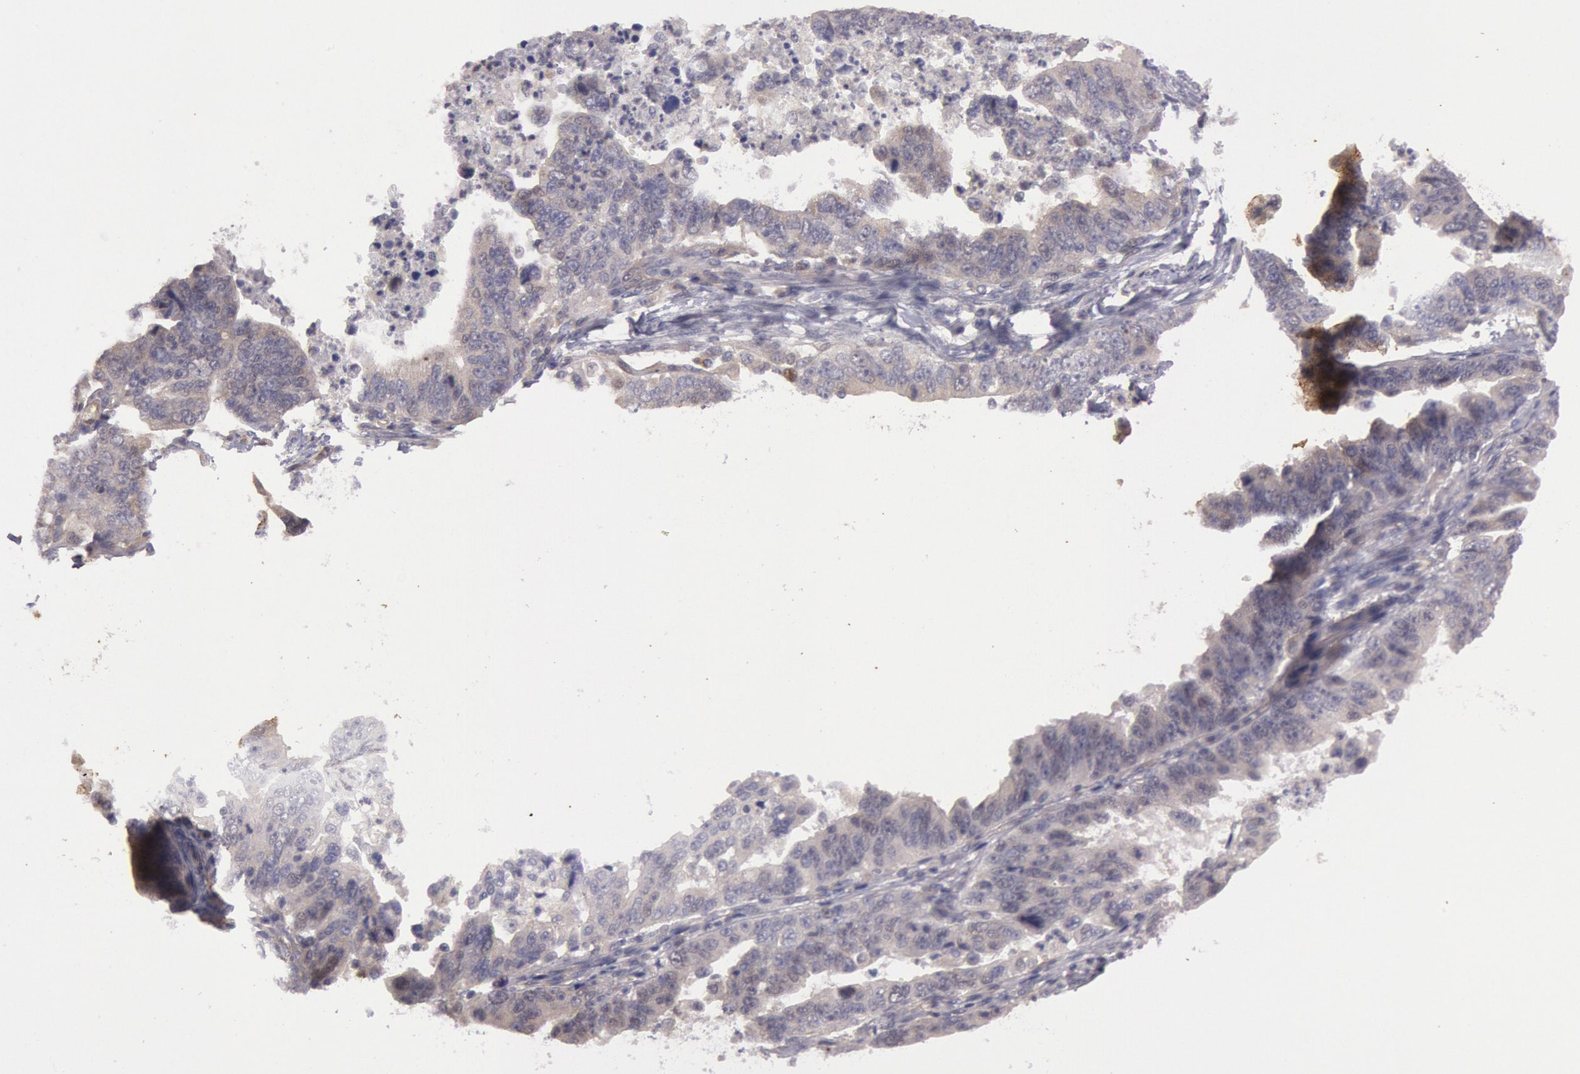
{"staining": {"intensity": "negative", "quantity": "none", "location": "none"}, "tissue": "stomach cancer", "cell_type": "Tumor cells", "image_type": "cancer", "snomed": [{"axis": "morphology", "description": "Adenocarcinoma, NOS"}, {"axis": "topography", "description": "Stomach, upper"}], "caption": "This is an immunohistochemistry histopathology image of adenocarcinoma (stomach). There is no staining in tumor cells.", "gene": "AMOTL1", "patient": {"sex": "female", "age": 50}}